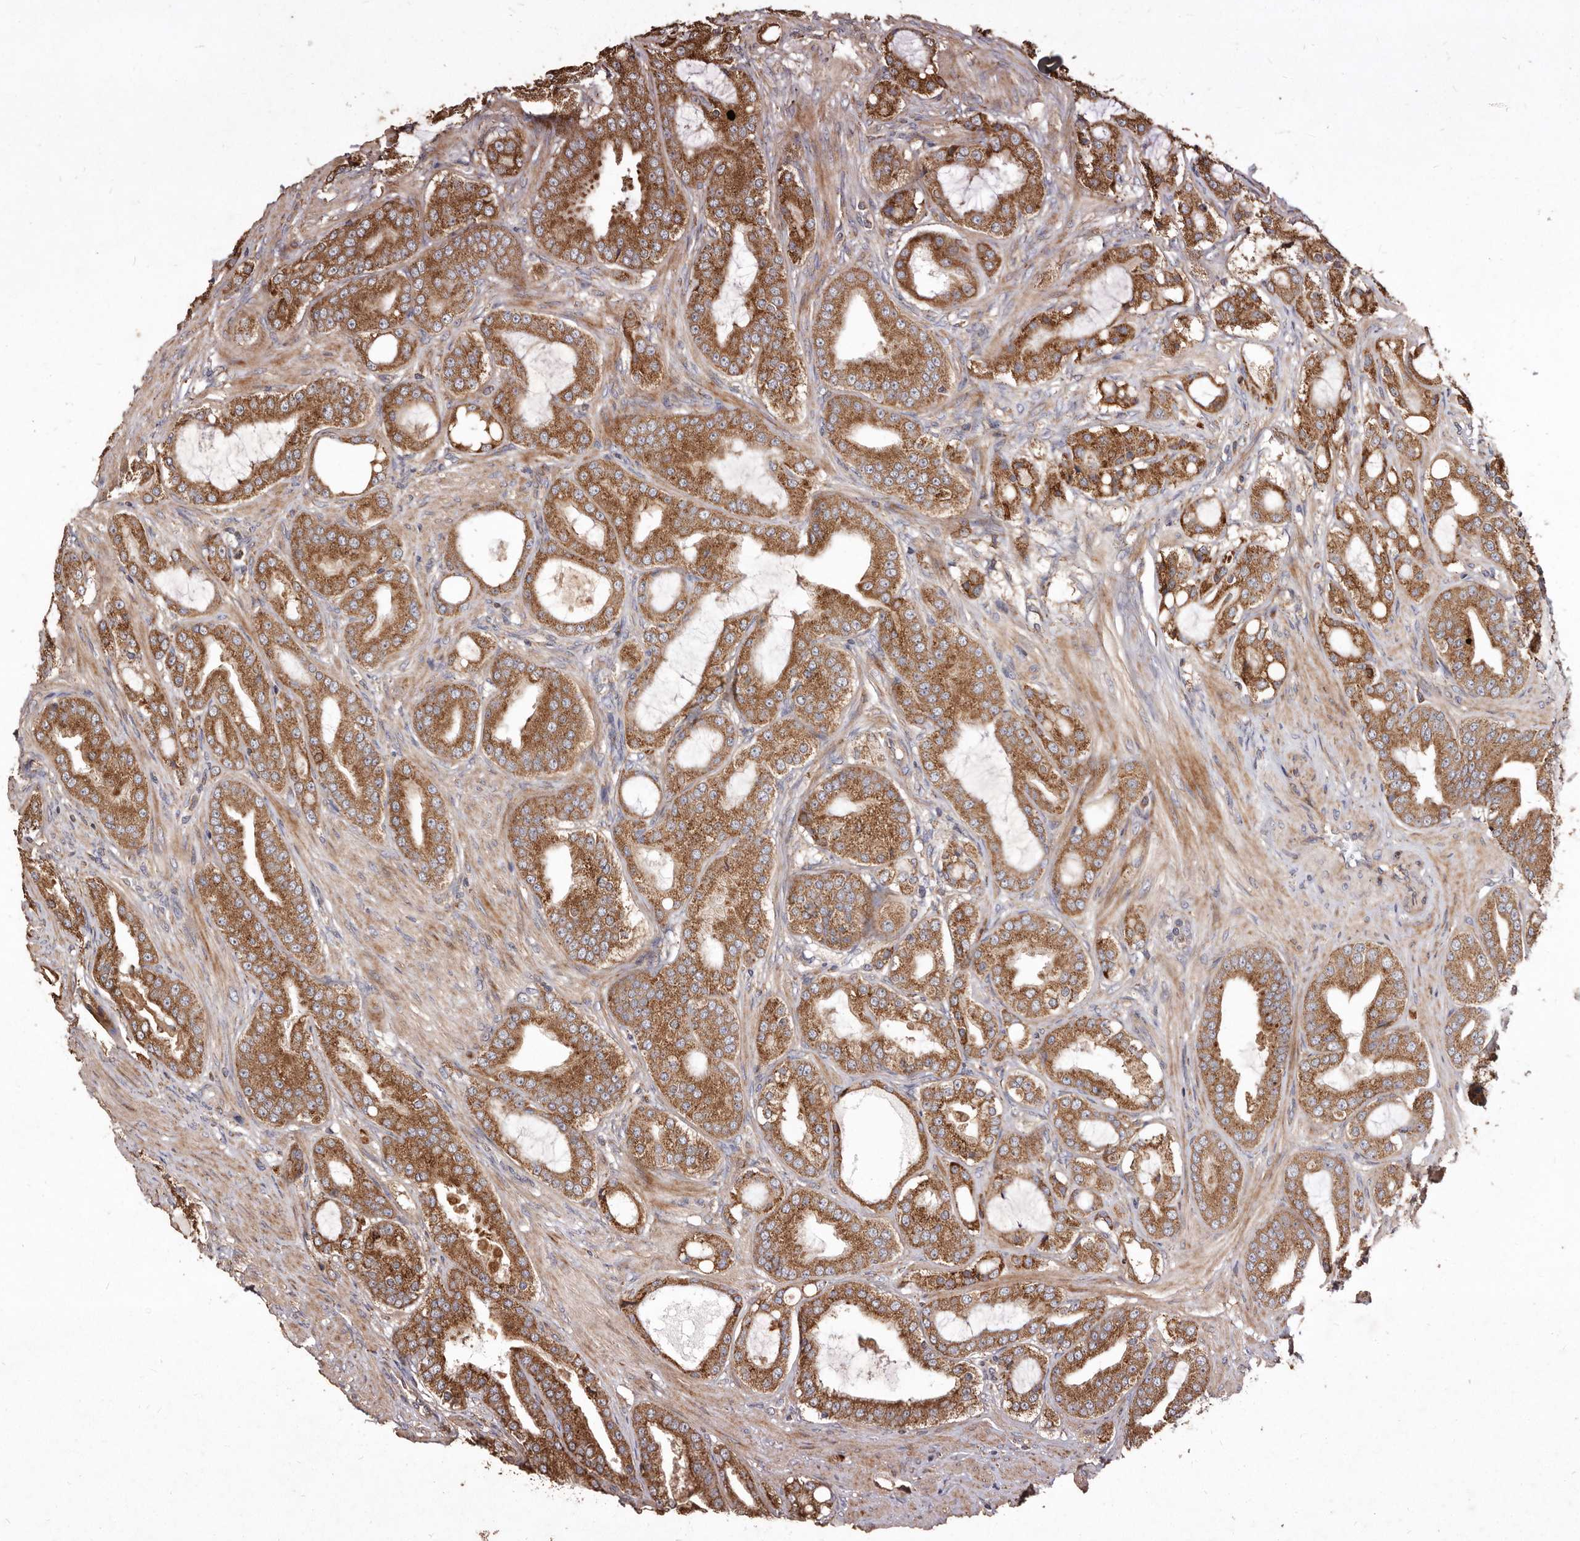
{"staining": {"intensity": "moderate", "quantity": ">75%", "location": "cytoplasmic/membranous"}, "tissue": "prostate cancer", "cell_type": "Tumor cells", "image_type": "cancer", "snomed": [{"axis": "morphology", "description": "Adenocarcinoma, High grade"}, {"axis": "topography", "description": "Prostate"}], "caption": "Adenocarcinoma (high-grade) (prostate) tissue shows moderate cytoplasmic/membranous expression in approximately >75% of tumor cells Immunohistochemistry stains the protein in brown and the nuclei are stained blue.", "gene": "STEAP2", "patient": {"sex": "male", "age": 60}}